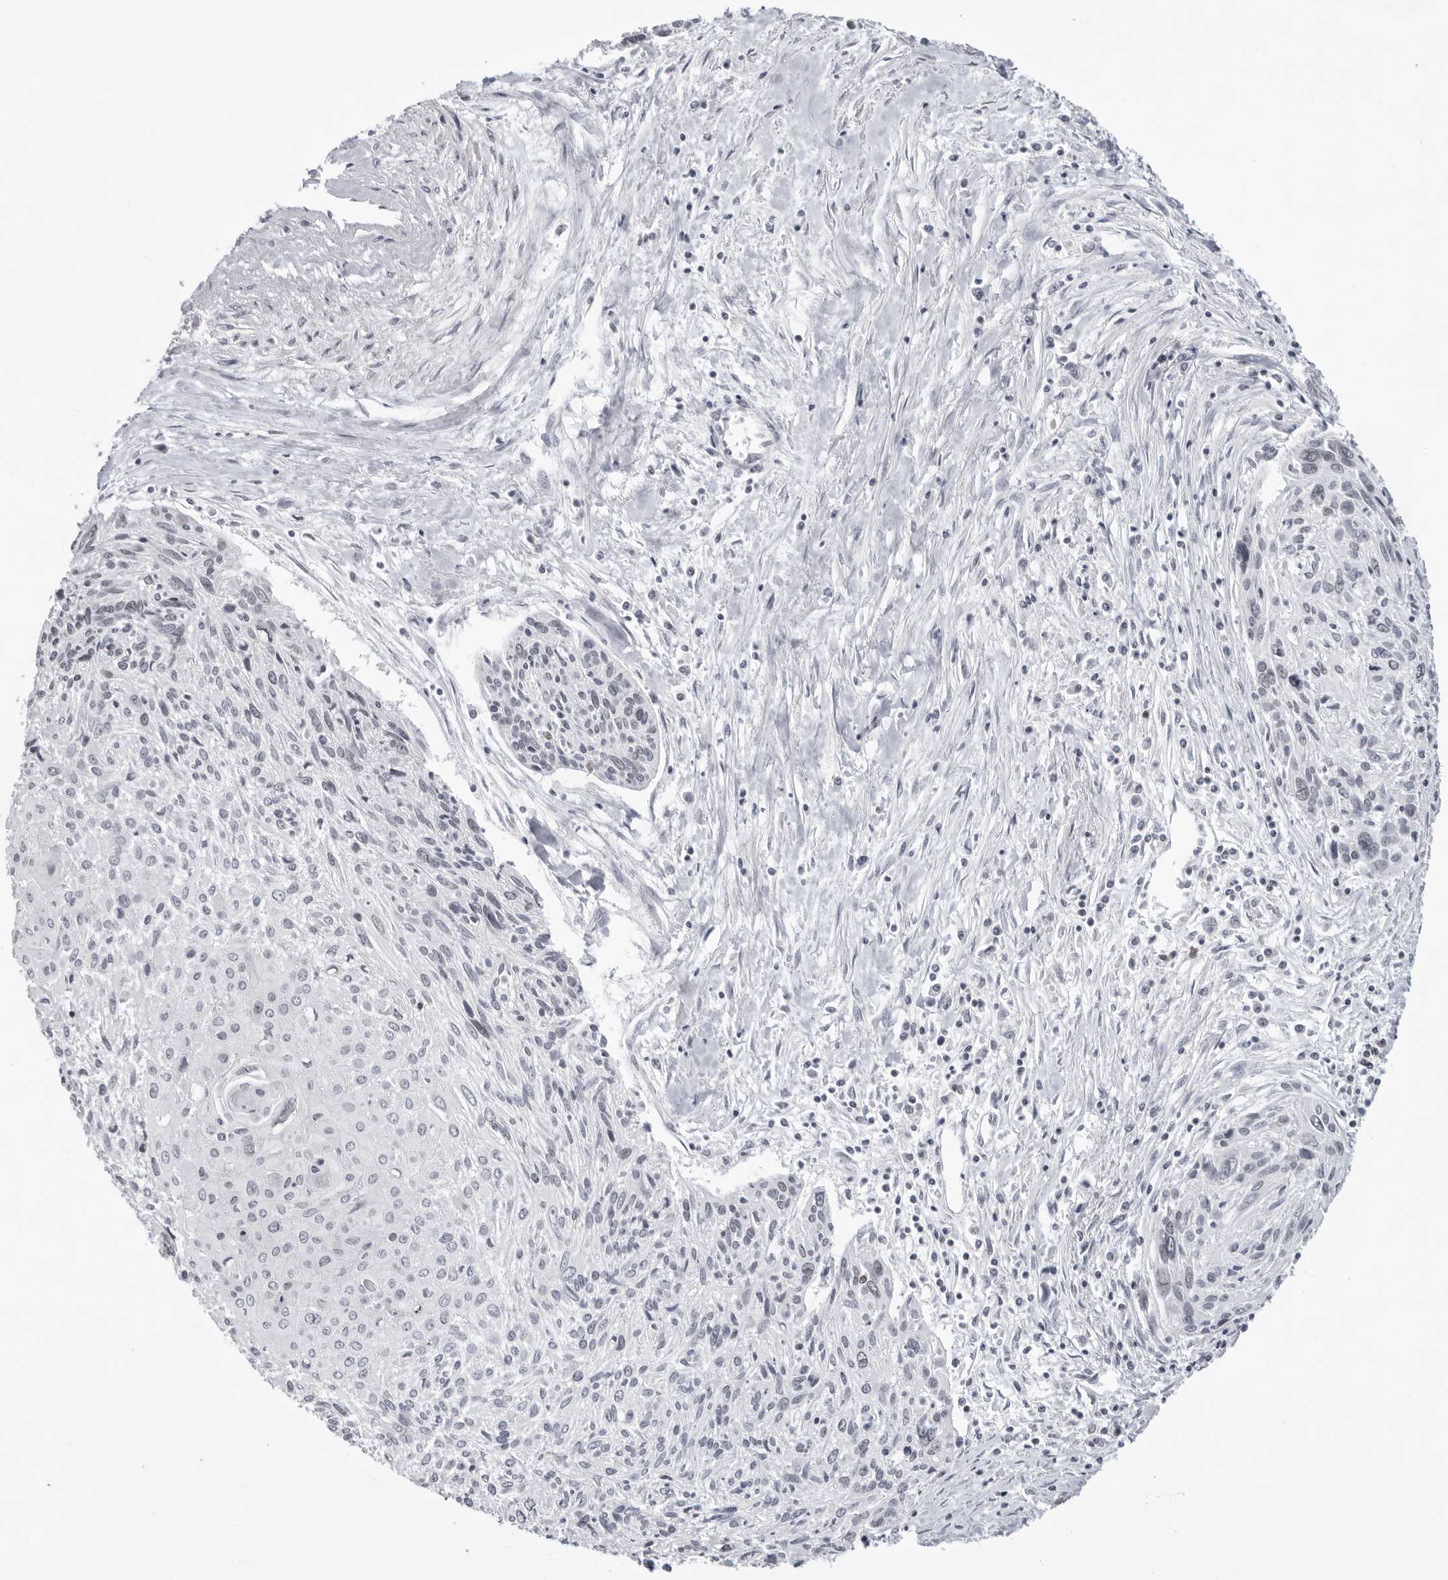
{"staining": {"intensity": "negative", "quantity": "none", "location": "none"}, "tissue": "cervical cancer", "cell_type": "Tumor cells", "image_type": "cancer", "snomed": [{"axis": "morphology", "description": "Squamous cell carcinoma, NOS"}, {"axis": "topography", "description": "Cervix"}], "caption": "An immunohistochemistry photomicrograph of cervical cancer (squamous cell carcinoma) is shown. There is no staining in tumor cells of cervical cancer (squamous cell carcinoma).", "gene": "USP1", "patient": {"sex": "female", "age": 51}}